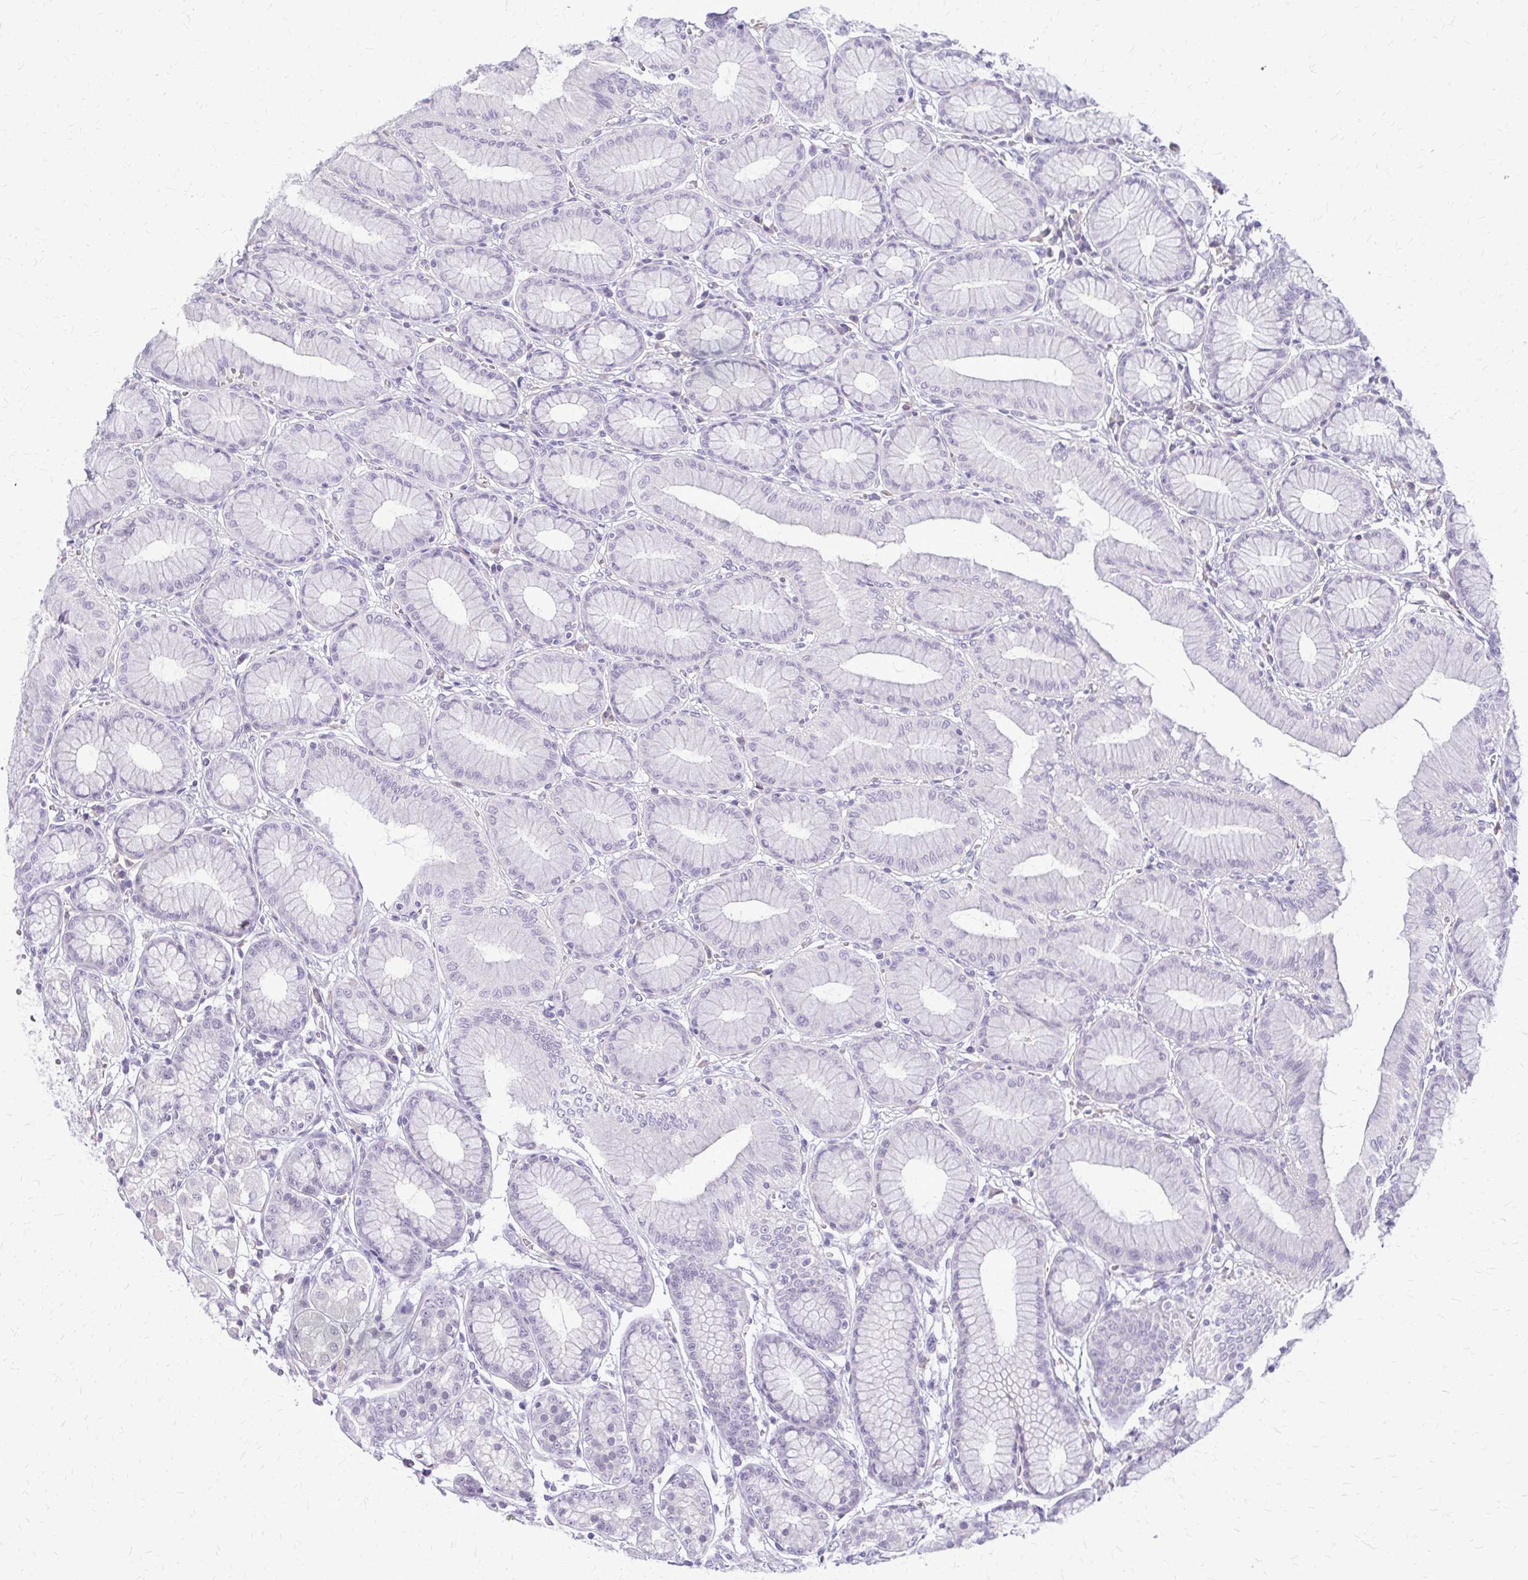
{"staining": {"intensity": "negative", "quantity": "none", "location": "none"}, "tissue": "stomach", "cell_type": "Glandular cells", "image_type": "normal", "snomed": [{"axis": "morphology", "description": "Normal tissue, NOS"}, {"axis": "topography", "description": "Stomach"}, {"axis": "topography", "description": "Stomach, lower"}], "caption": "Immunohistochemical staining of unremarkable human stomach demonstrates no significant expression in glandular cells.", "gene": "PLCB1", "patient": {"sex": "male", "age": 76}}